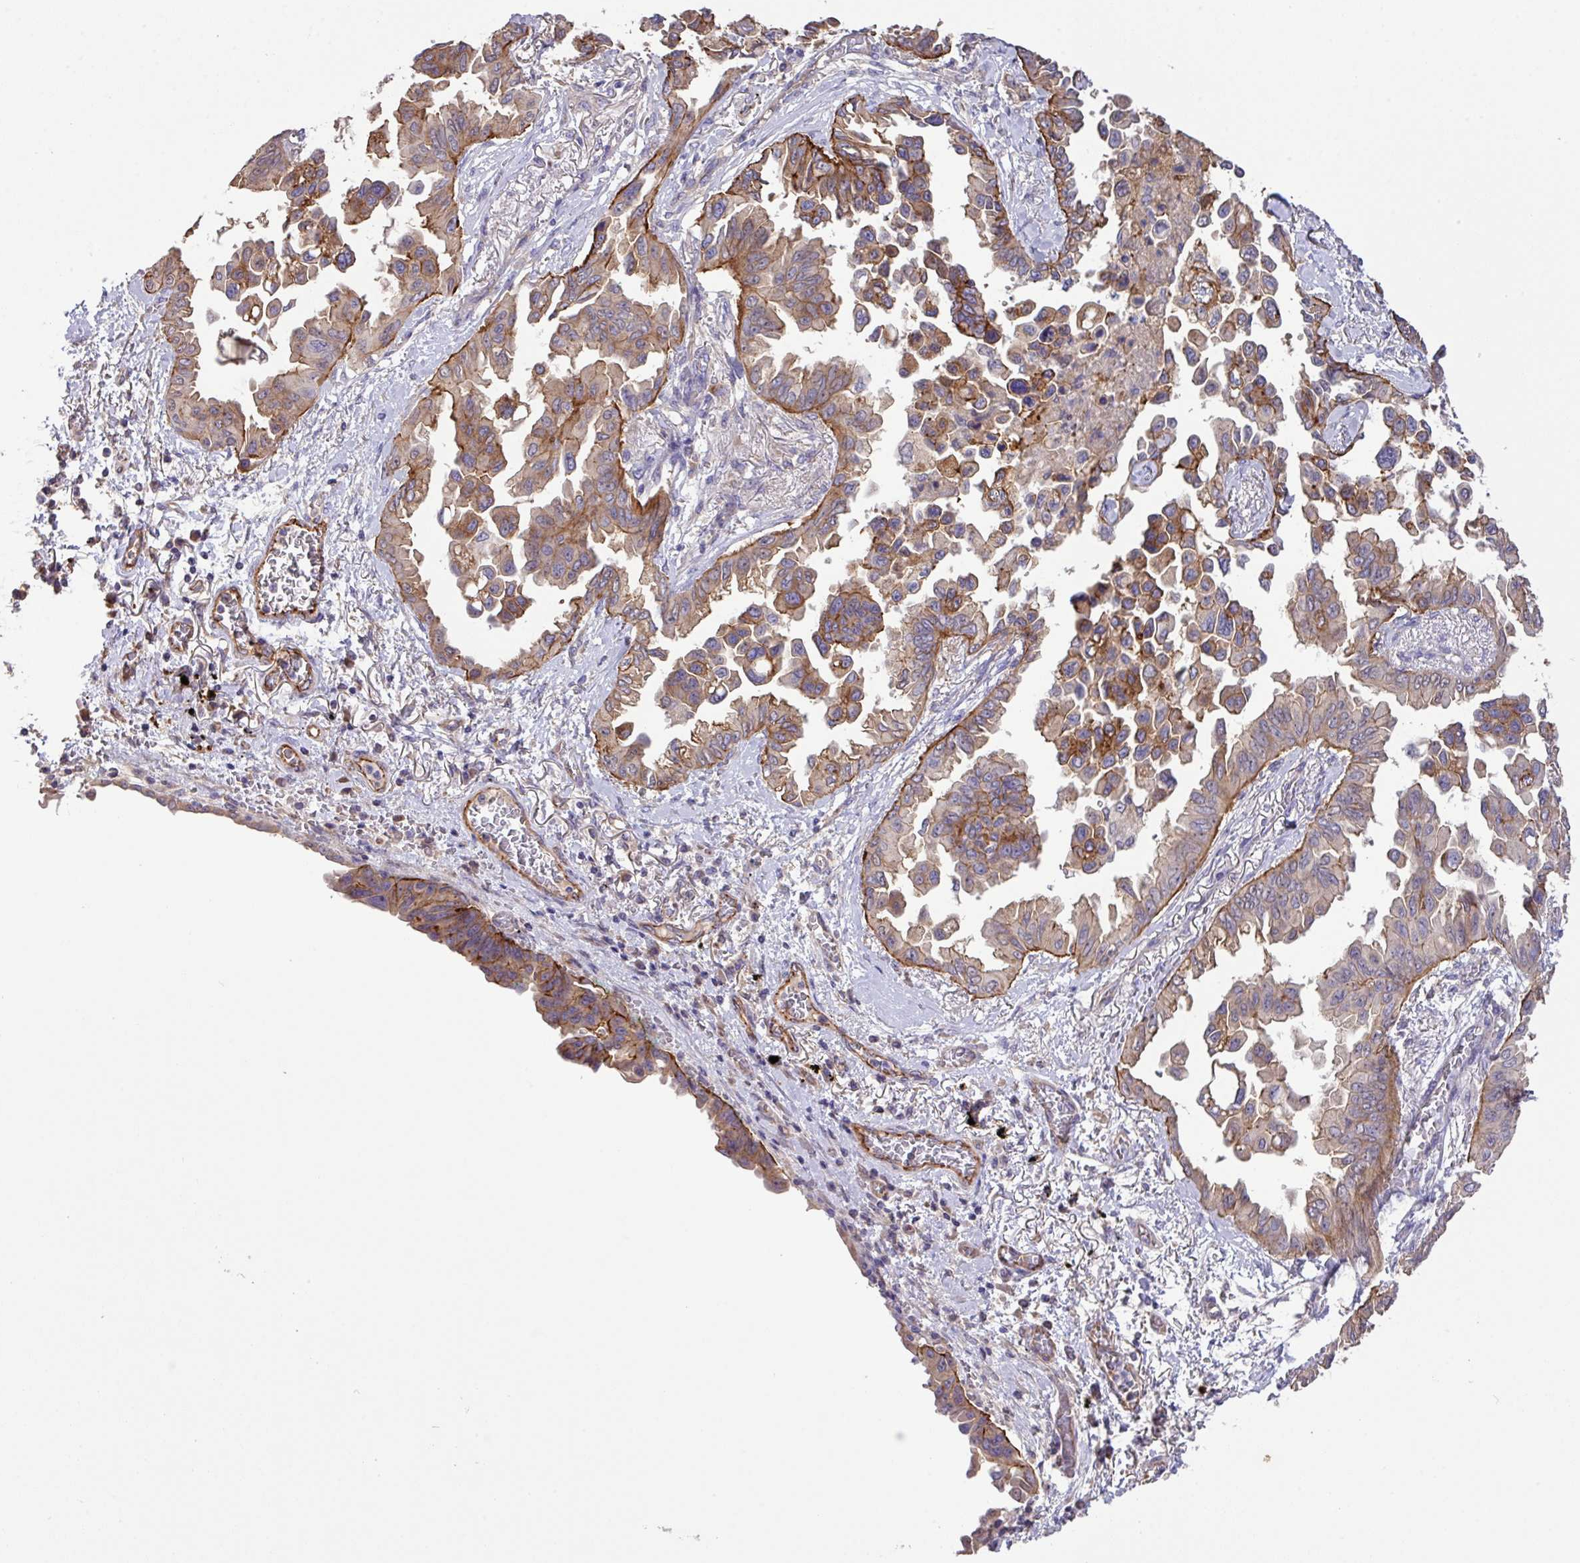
{"staining": {"intensity": "strong", "quantity": "25%-75%", "location": "cytoplasmic/membranous"}, "tissue": "lung cancer", "cell_type": "Tumor cells", "image_type": "cancer", "snomed": [{"axis": "morphology", "description": "Adenocarcinoma, NOS"}, {"axis": "topography", "description": "Lung"}], "caption": "Tumor cells reveal high levels of strong cytoplasmic/membranous positivity in approximately 25%-75% of cells in human lung cancer.", "gene": "LRRC53", "patient": {"sex": "female", "age": 67}}